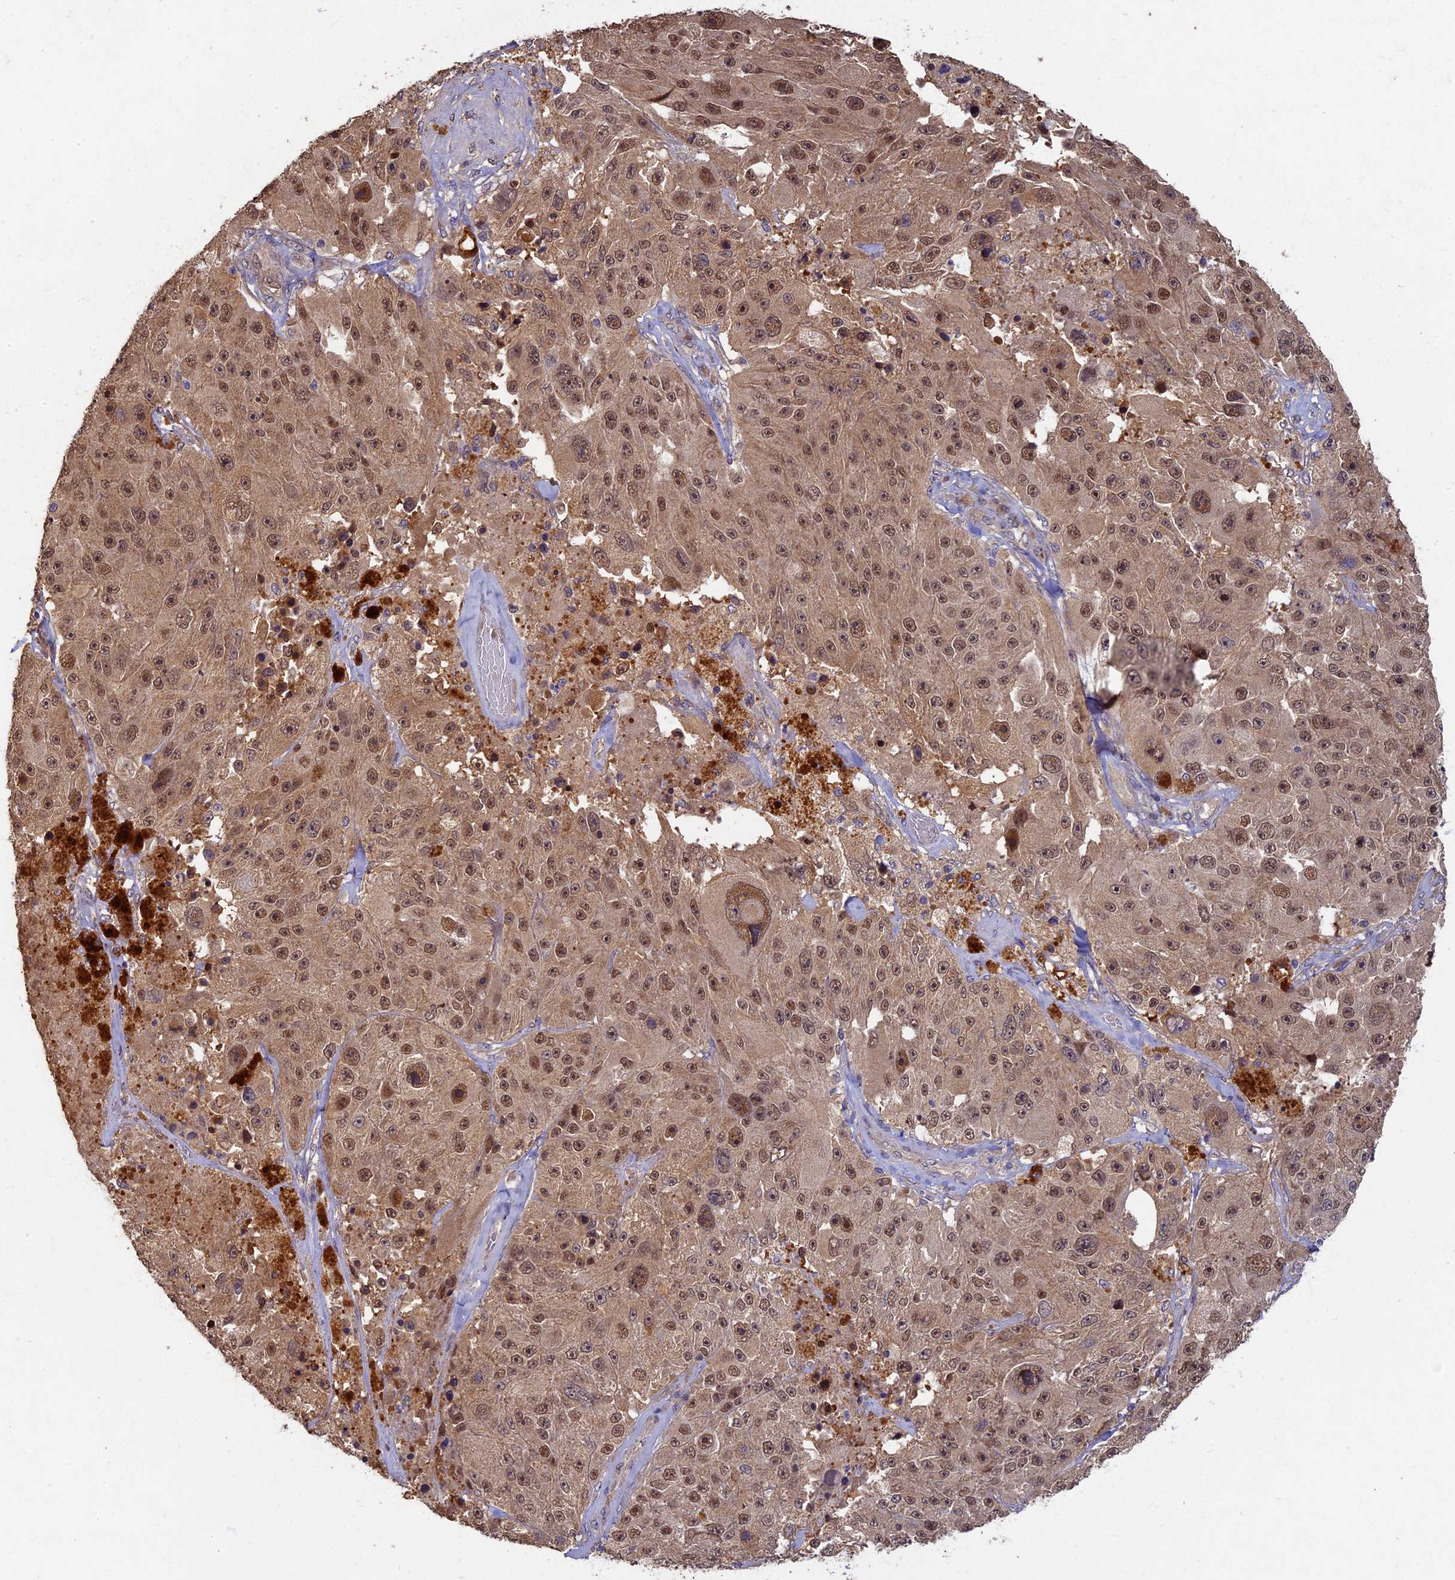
{"staining": {"intensity": "moderate", "quantity": ">75%", "location": "cytoplasmic/membranous,nuclear"}, "tissue": "melanoma", "cell_type": "Tumor cells", "image_type": "cancer", "snomed": [{"axis": "morphology", "description": "Malignant melanoma, Metastatic site"}, {"axis": "topography", "description": "Lymph node"}], "caption": "Immunohistochemistry (DAB (3,3'-diaminobenzidine)) staining of melanoma demonstrates moderate cytoplasmic/membranous and nuclear protein expression in approximately >75% of tumor cells.", "gene": "RSPH3", "patient": {"sex": "male", "age": 62}}